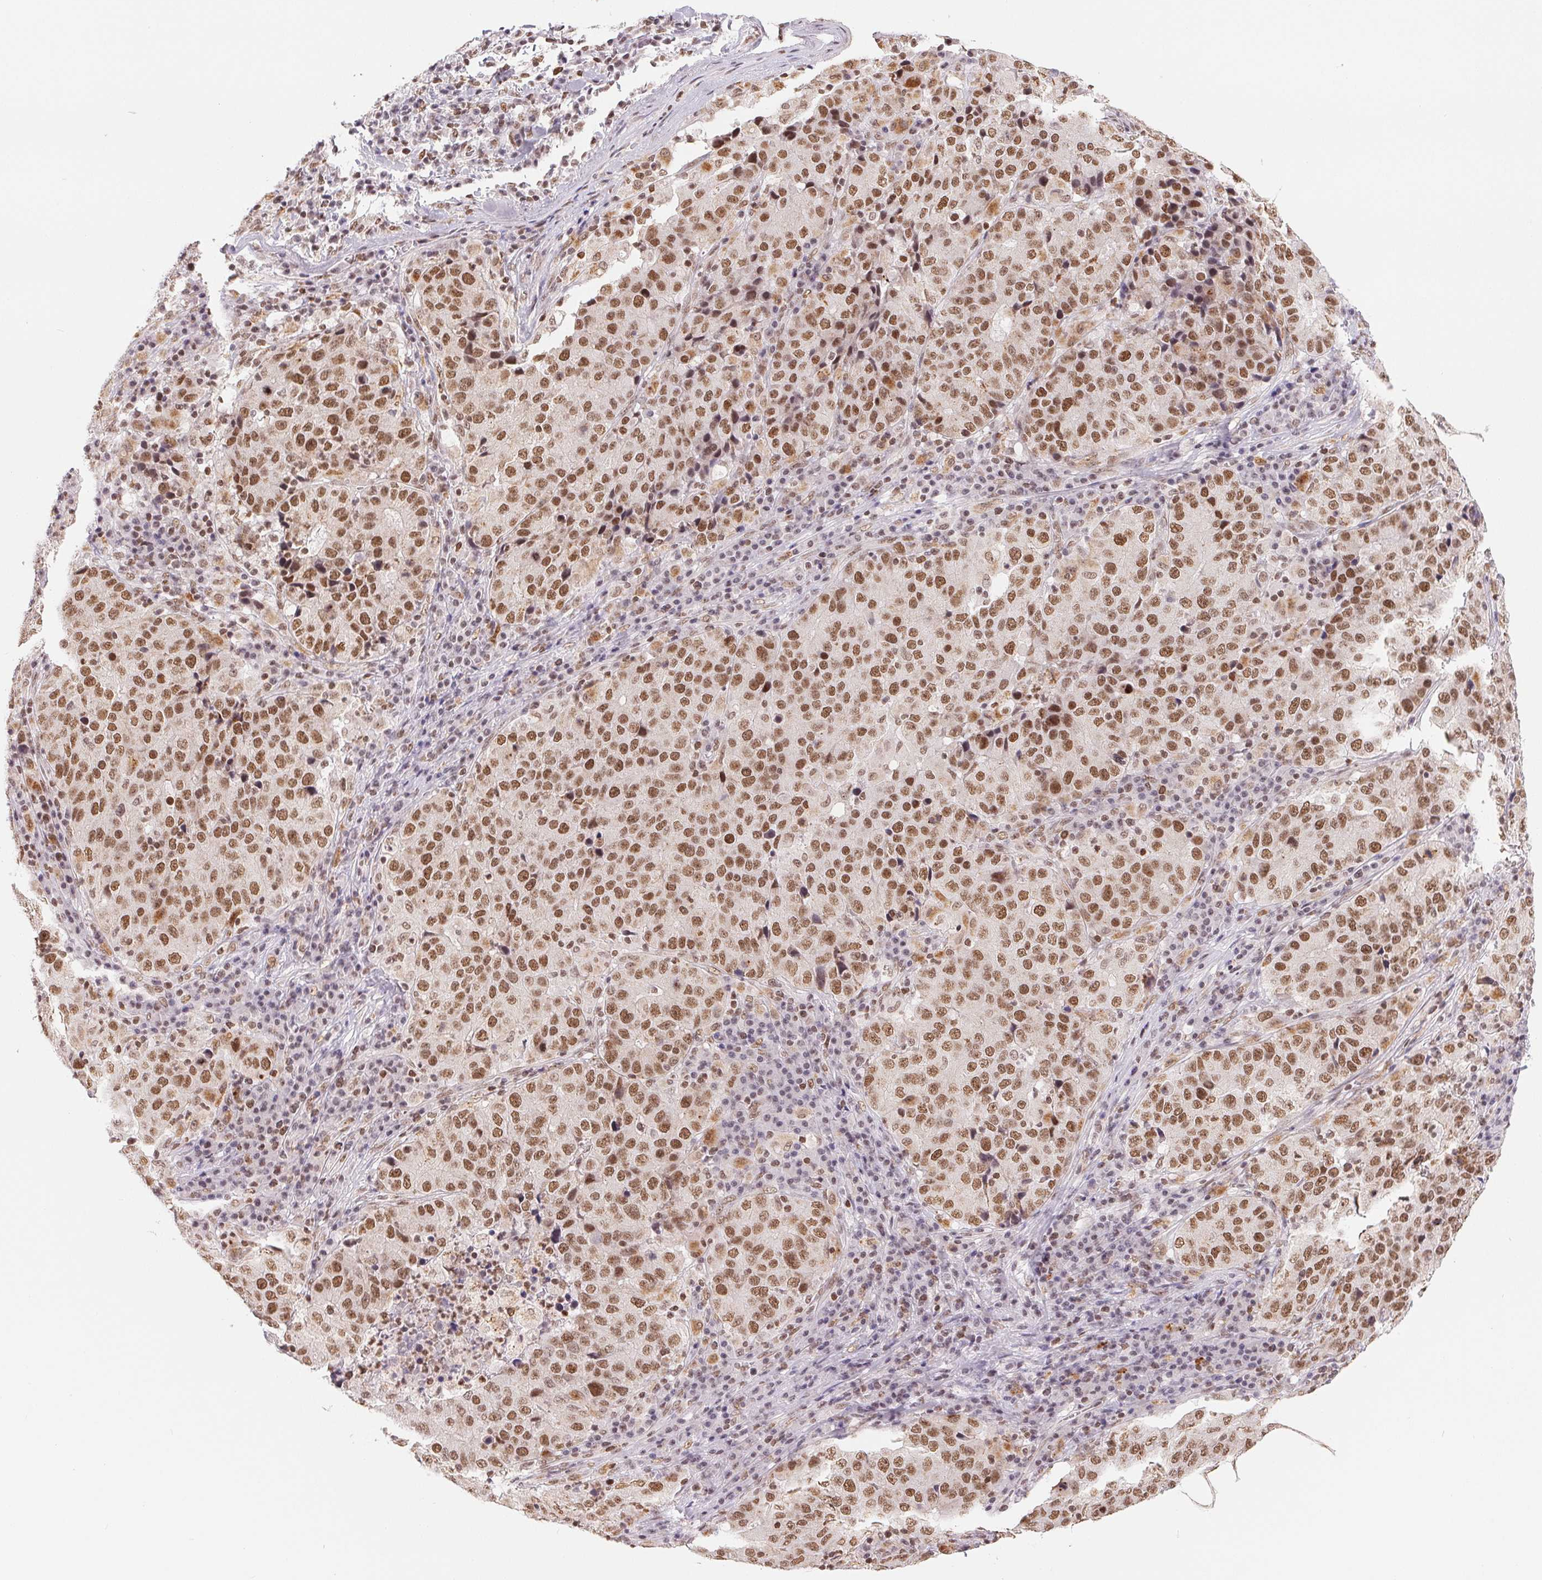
{"staining": {"intensity": "moderate", "quantity": ">75%", "location": "nuclear"}, "tissue": "stomach cancer", "cell_type": "Tumor cells", "image_type": "cancer", "snomed": [{"axis": "morphology", "description": "Adenocarcinoma, NOS"}, {"axis": "topography", "description": "Stomach"}], "caption": "This photomicrograph reveals stomach cancer stained with immunohistochemistry to label a protein in brown. The nuclear of tumor cells show moderate positivity for the protein. Nuclei are counter-stained blue.", "gene": "NFE2L1", "patient": {"sex": "male", "age": 71}}